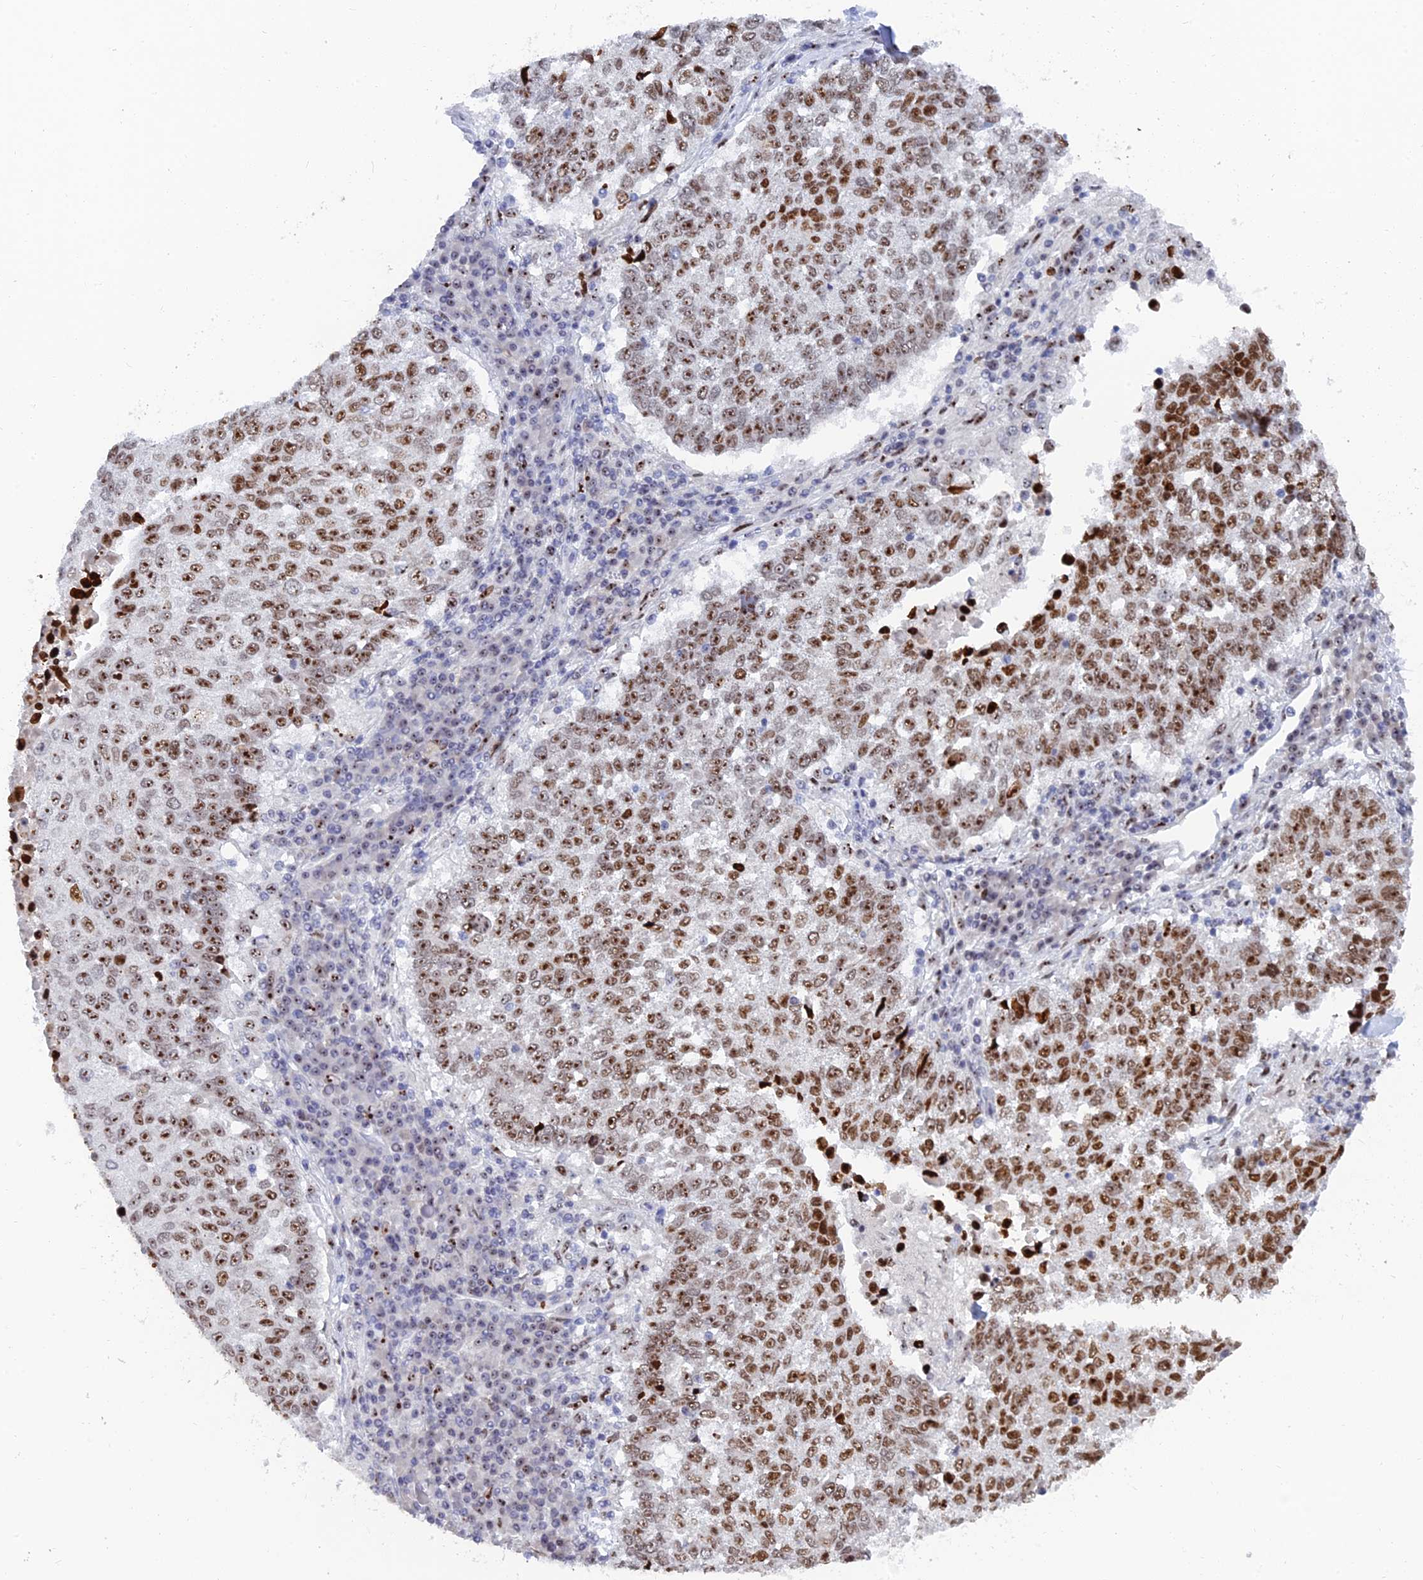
{"staining": {"intensity": "moderate", "quantity": ">75%", "location": "nuclear"}, "tissue": "lung cancer", "cell_type": "Tumor cells", "image_type": "cancer", "snomed": [{"axis": "morphology", "description": "Squamous cell carcinoma, NOS"}, {"axis": "topography", "description": "Lung"}], "caption": "Human lung cancer (squamous cell carcinoma) stained for a protein (brown) shows moderate nuclear positive staining in approximately >75% of tumor cells.", "gene": "RSL1D1", "patient": {"sex": "male", "age": 73}}